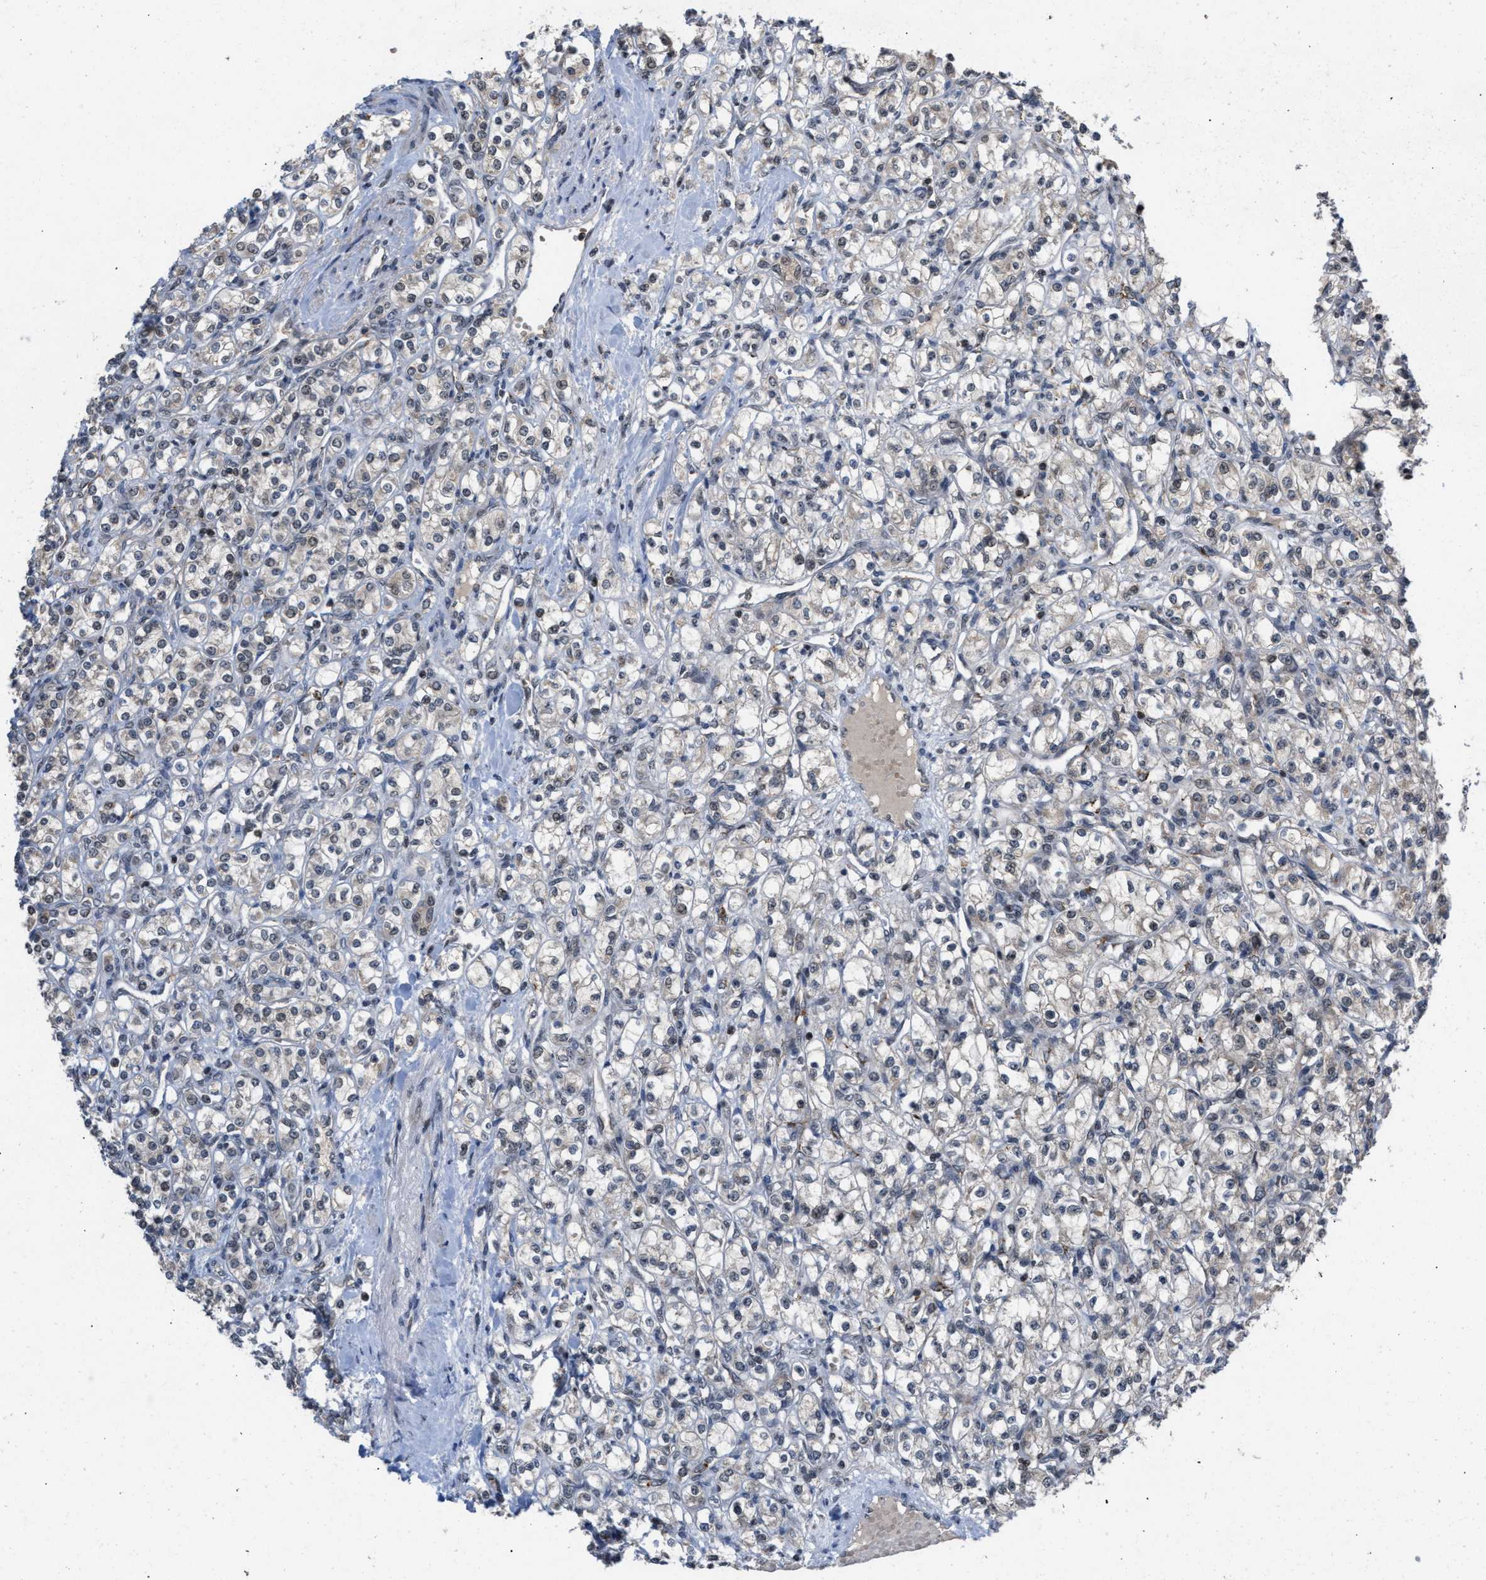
{"staining": {"intensity": "weak", "quantity": "<25%", "location": "nuclear"}, "tissue": "renal cancer", "cell_type": "Tumor cells", "image_type": "cancer", "snomed": [{"axis": "morphology", "description": "Adenocarcinoma, NOS"}, {"axis": "topography", "description": "Kidney"}], "caption": "IHC image of renal cancer (adenocarcinoma) stained for a protein (brown), which displays no positivity in tumor cells.", "gene": "C9orf78", "patient": {"sex": "male", "age": 77}}